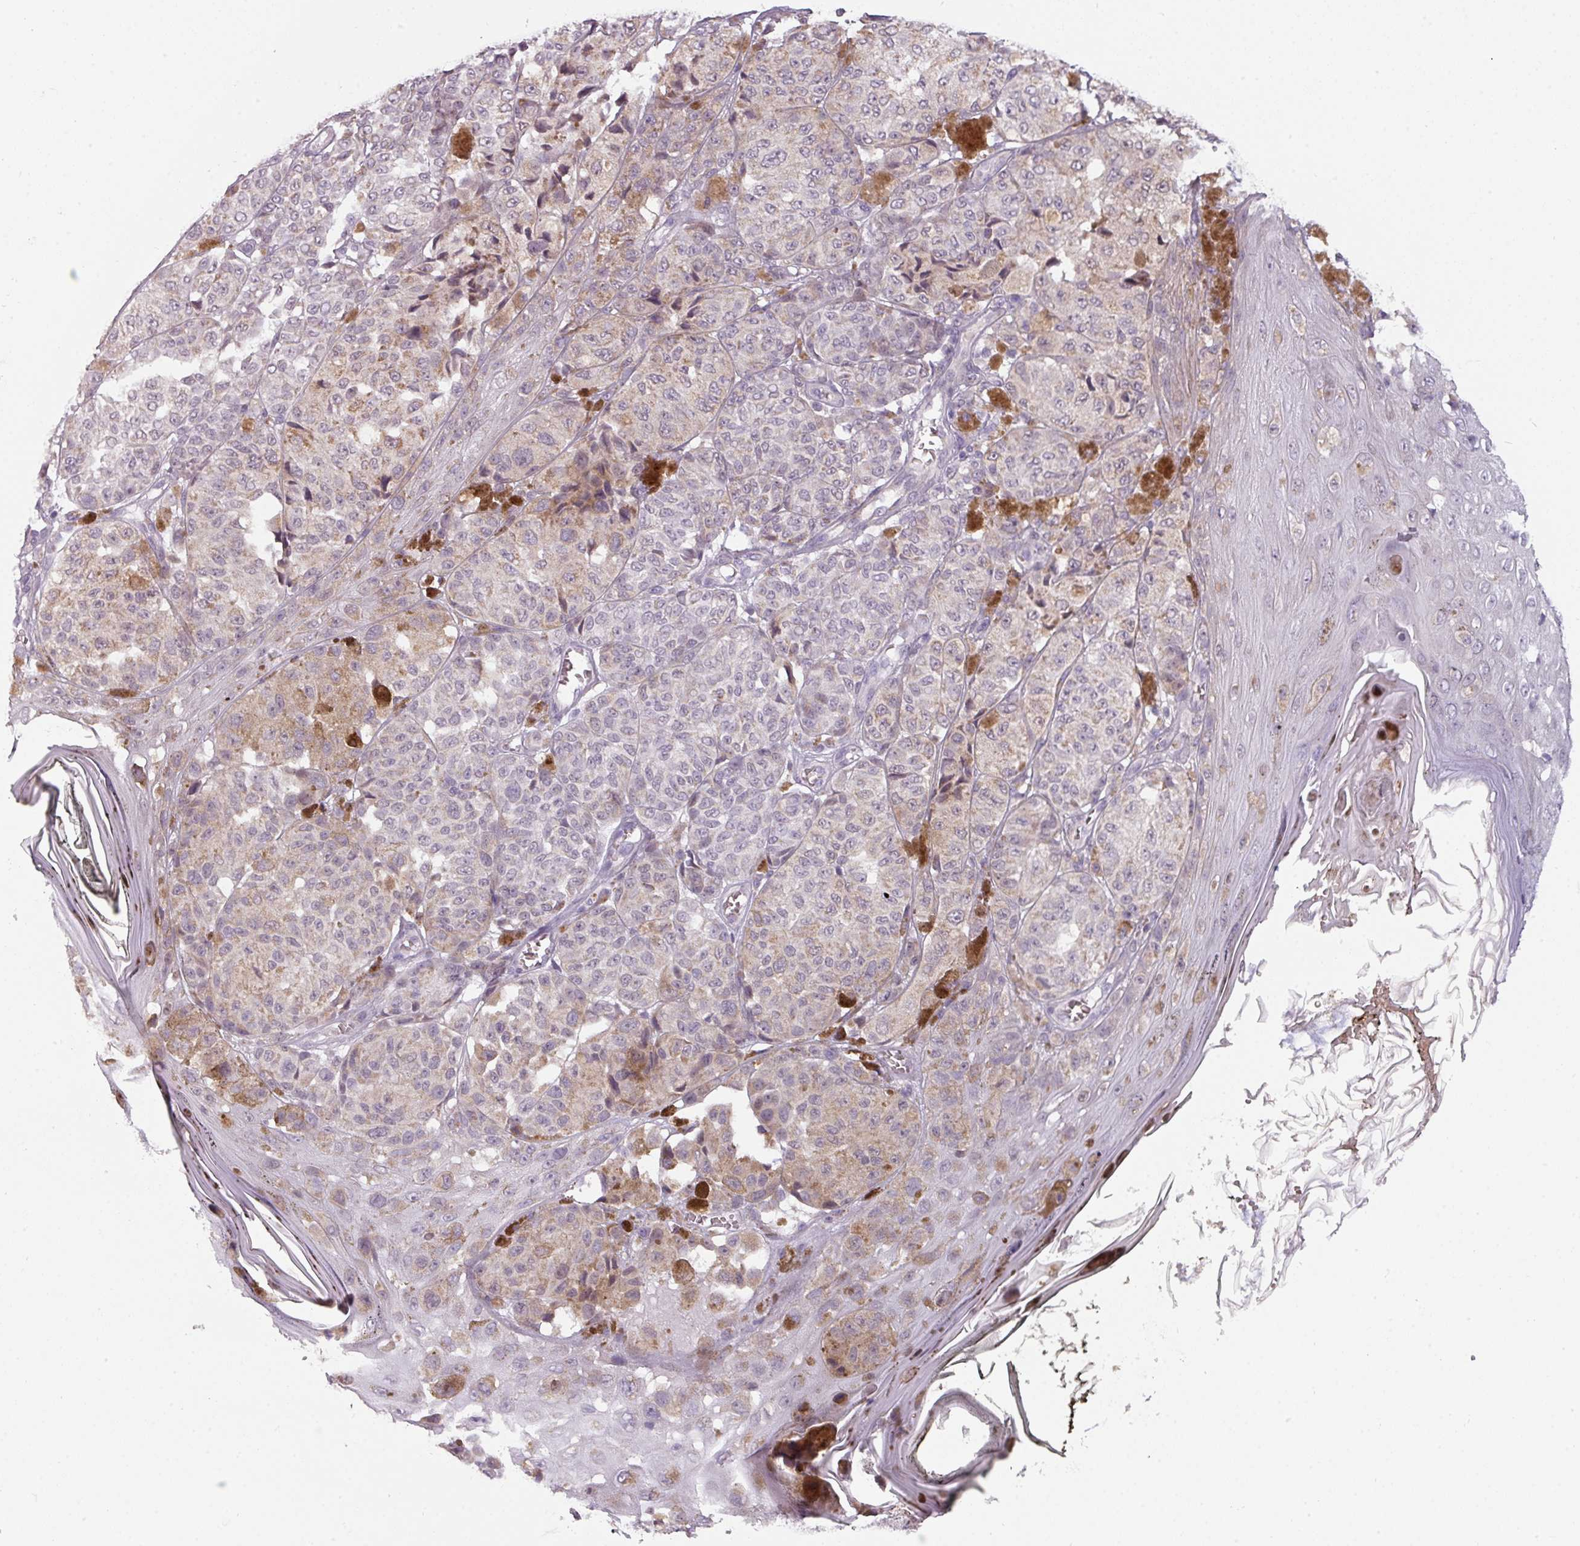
{"staining": {"intensity": "weak", "quantity": "<25%", "location": "cytoplasmic/membranous"}, "tissue": "melanoma", "cell_type": "Tumor cells", "image_type": "cancer", "snomed": [{"axis": "morphology", "description": "Malignant melanoma, NOS"}, {"axis": "topography", "description": "Skin"}], "caption": "Image shows no significant protein positivity in tumor cells of melanoma.", "gene": "C2orf68", "patient": {"sex": "male", "age": 42}}